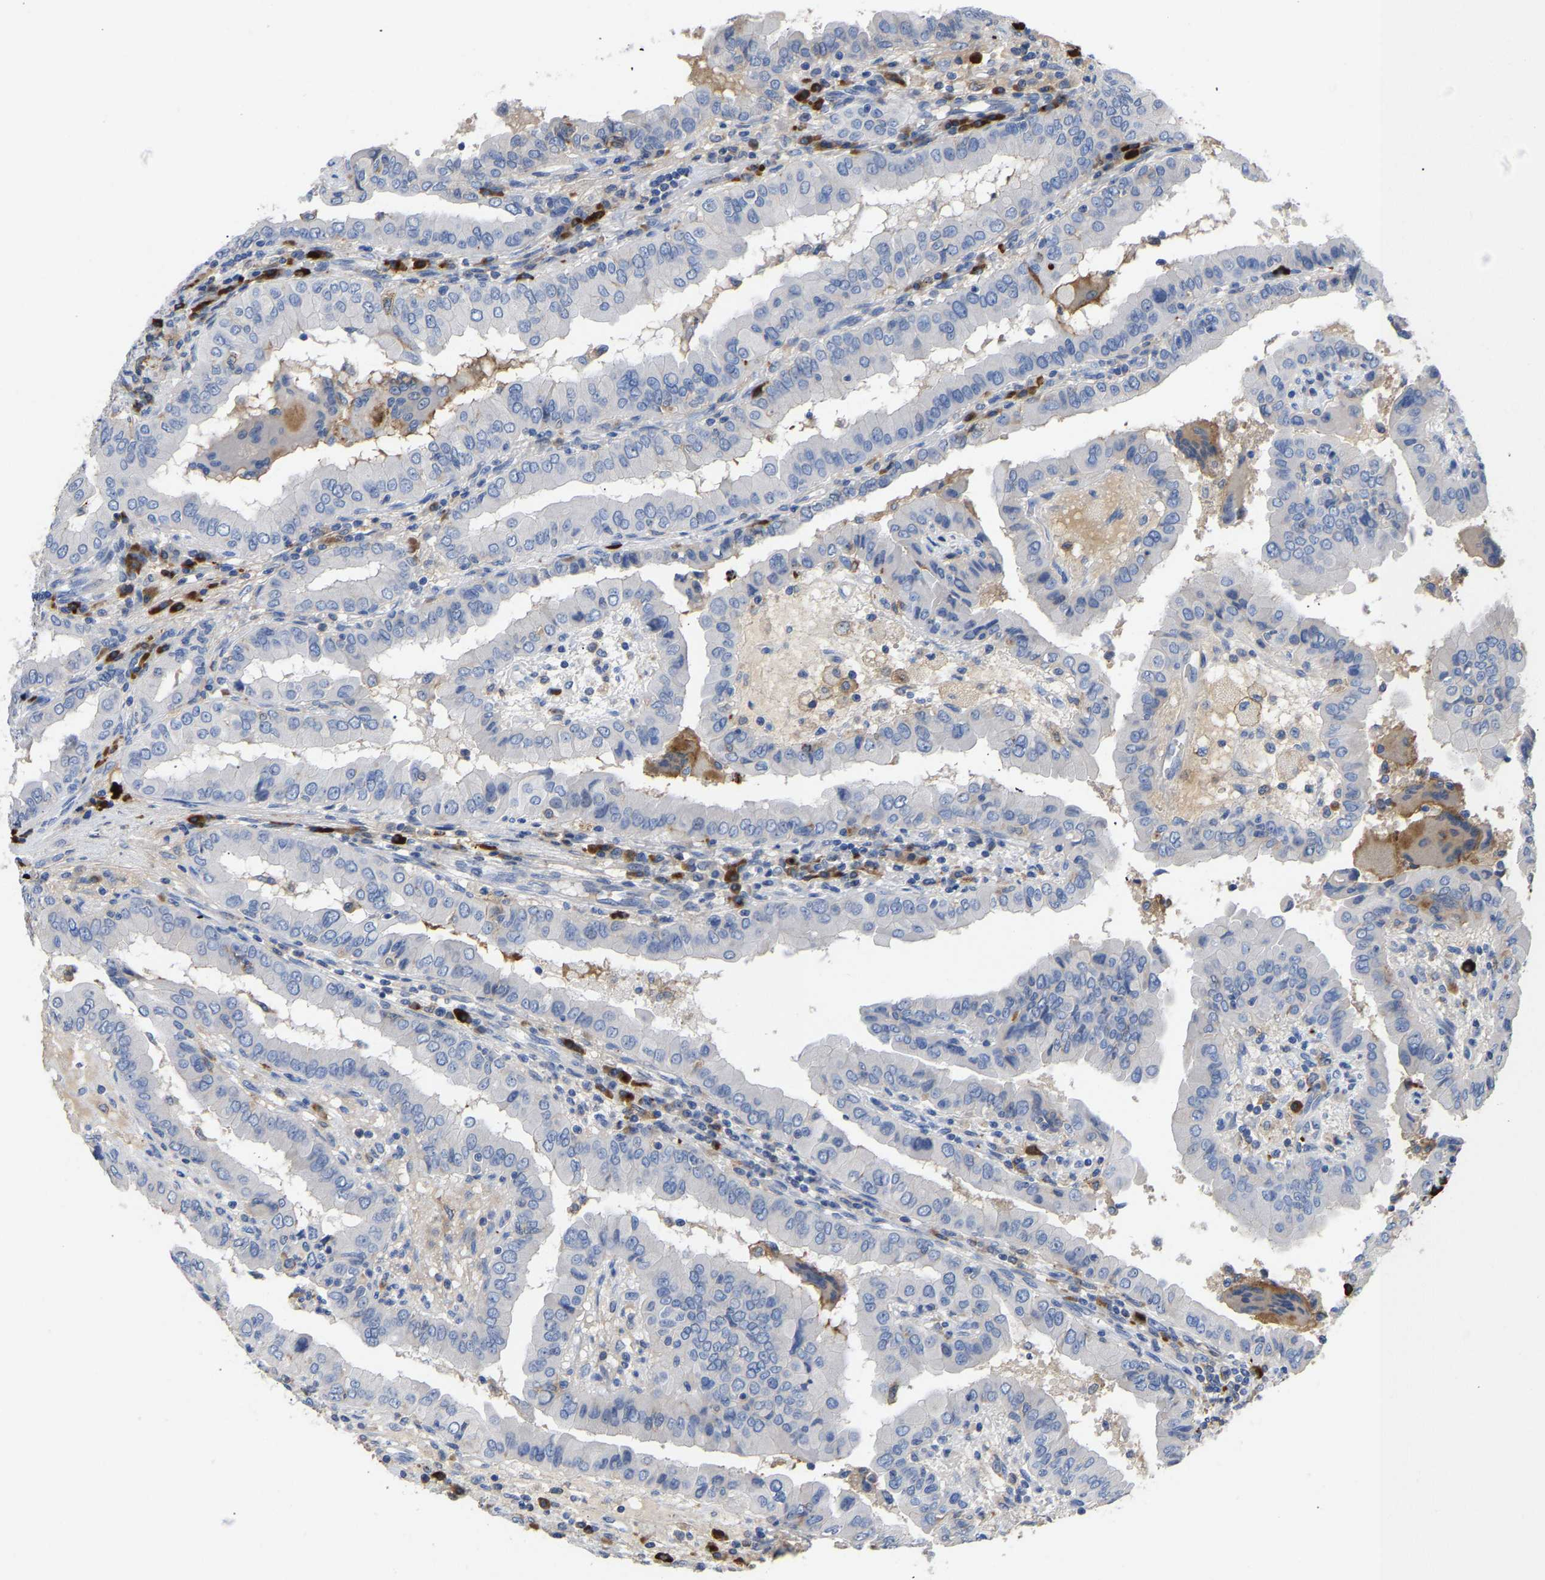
{"staining": {"intensity": "negative", "quantity": "none", "location": "none"}, "tissue": "thyroid cancer", "cell_type": "Tumor cells", "image_type": "cancer", "snomed": [{"axis": "morphology", "description": "Papillary adenocarcinoma, NOS"}, {"axis": "topography", "description": "Thyroid gland"}], "caption": "A high-resolution image shows IHC staining of thyroid cancer (papillary adenocarcinoma), which demonstrates no significant positivity in tumor cells. (Stains: DAB IHC with hematoxylin counter stain, Microscopy: brightfield microscopy at high magnification).", "gene": "FGF18", "patient": {"sex": "male", "age": 33}}